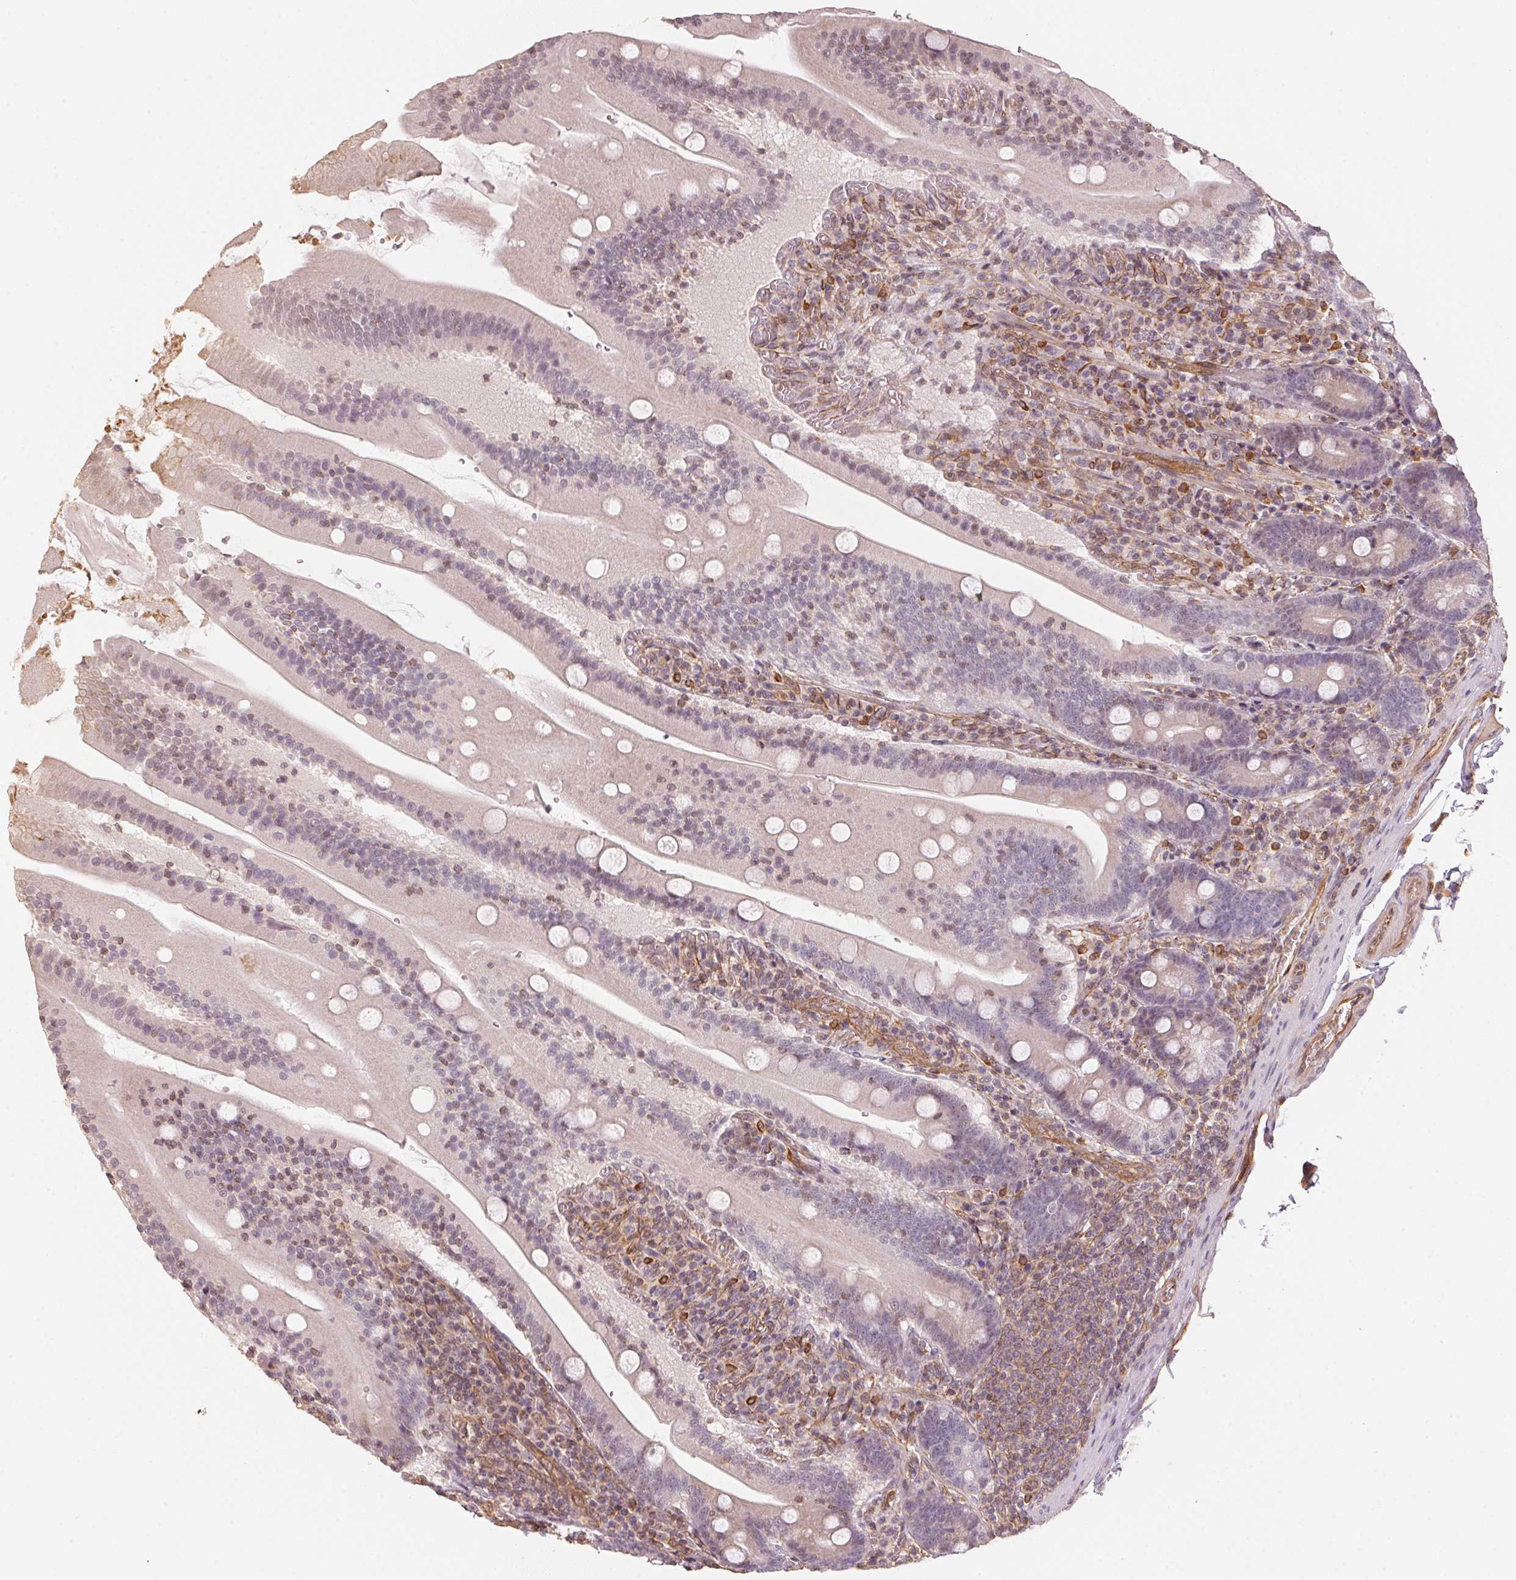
{"staining": {"intensity": "weak", "quantity": "<25%", "location": "cytoplasmic/membranous"}, "tissue": "small intestine", "cell_type": "Glandular cells", "image_type": "normal", "snomed": [{"axis": "morphology", "description": "Normal tissue, NOS"}, {"axis": "topography", "description": "Small intestine"}], "caption": "There is no significant positivity in glandular cells of small intestine. (IHC, brightfield microscopy, high magnification).", "gene": "FOXR2", "patient": {"sex": "male", "age": 37}}